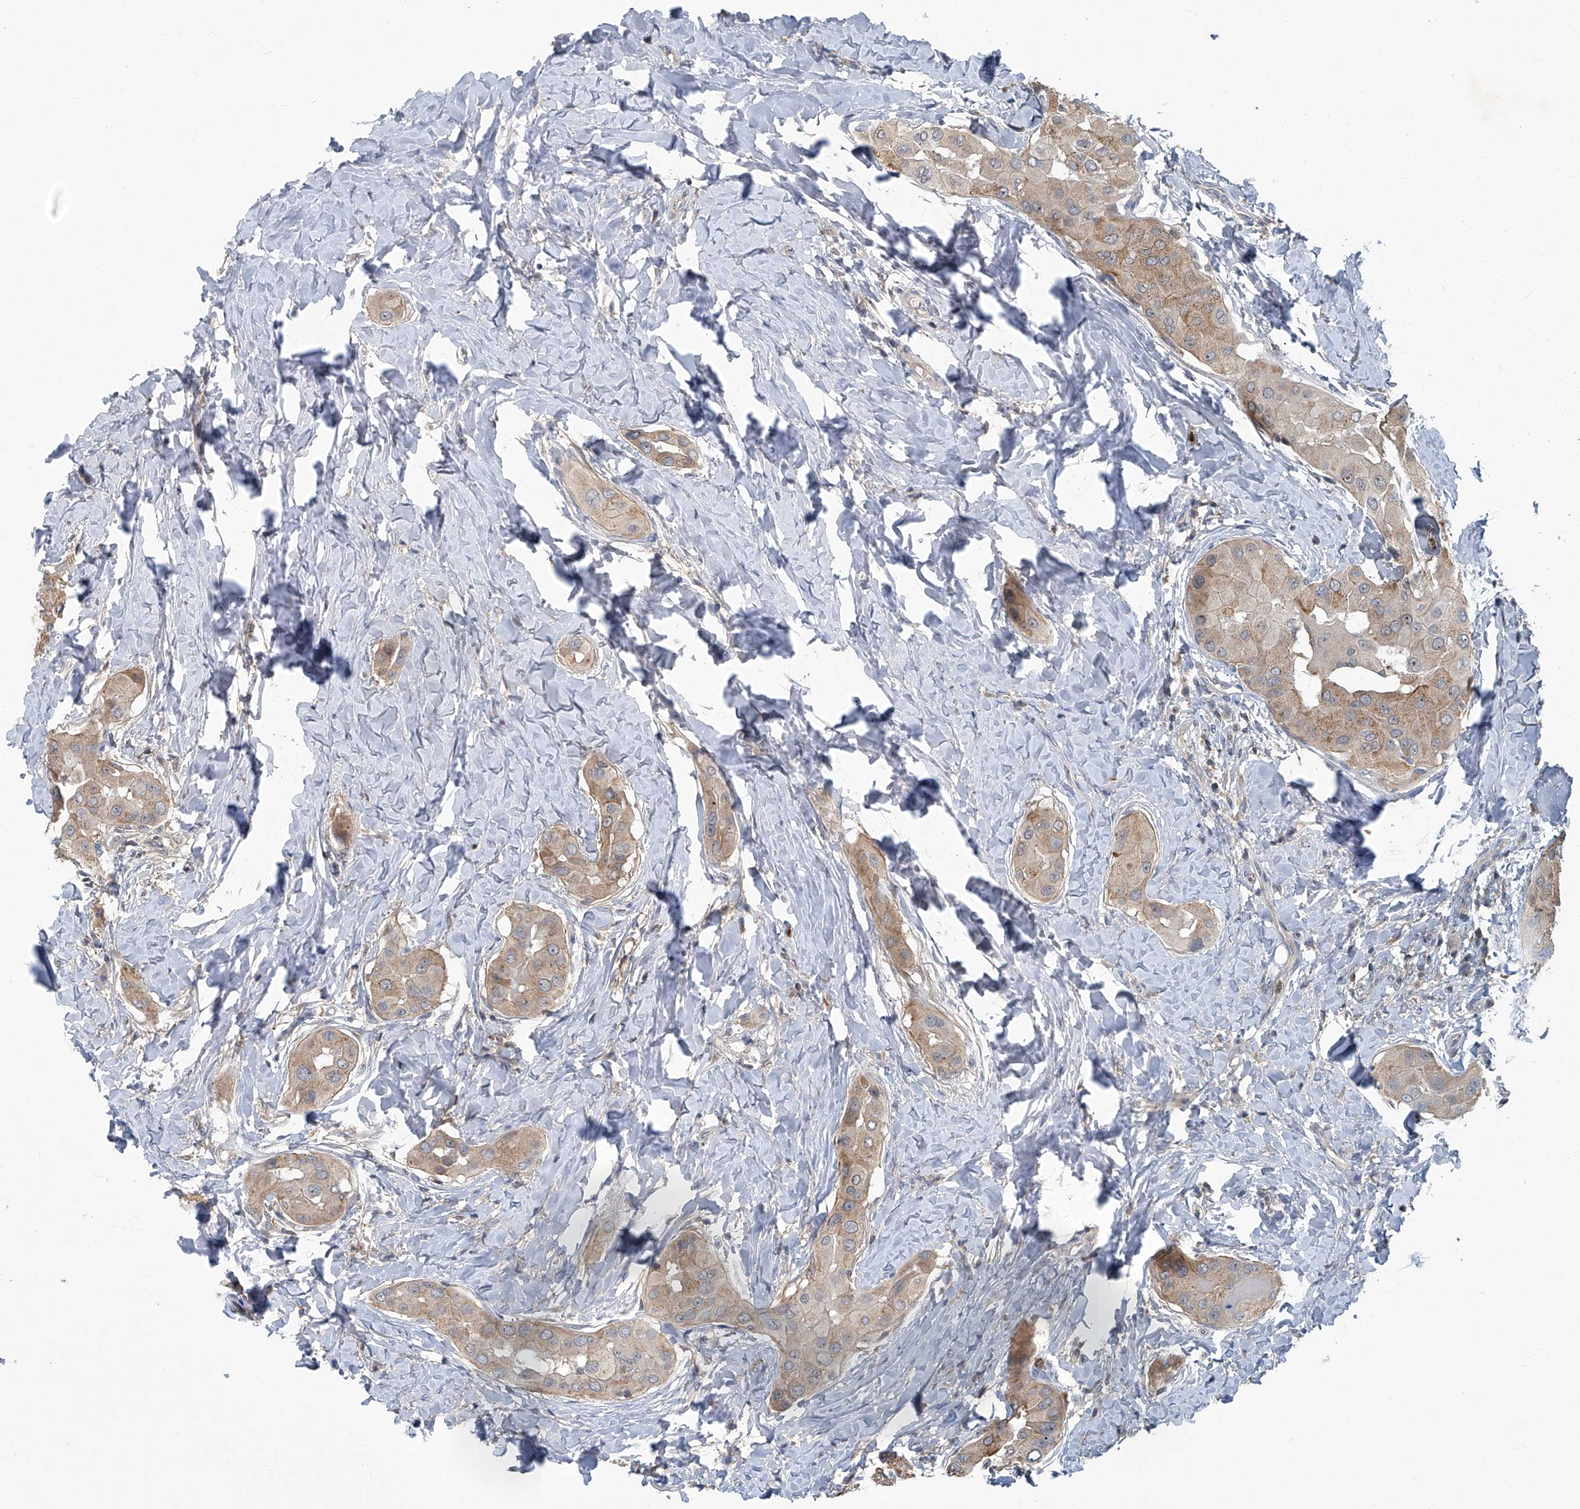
{"staining": {"intensity": "weak", "quantity": ">75%", "location": "cytoplasmic/membranous"}, "tissue": "thyroid cancer", "cell_type": "Tumor cells", "image_type": "cancer", "snomed": [{"axis": "morphology", "description": "Papillary adenocarcinoma, NOS"}, {"axis": "topography", "description": "Thyroid gland"}], "caption": "Immunohistochemical staining of thyroid cancer reveals low levels of weak cytoplasmic/membranous expression in about >75% of tumor cells. The protein of interest is shown in brown color, while the nuclei are stained blue.", "gene": "AKNAD1", "patient": {"sex": "male", "age": 33}}